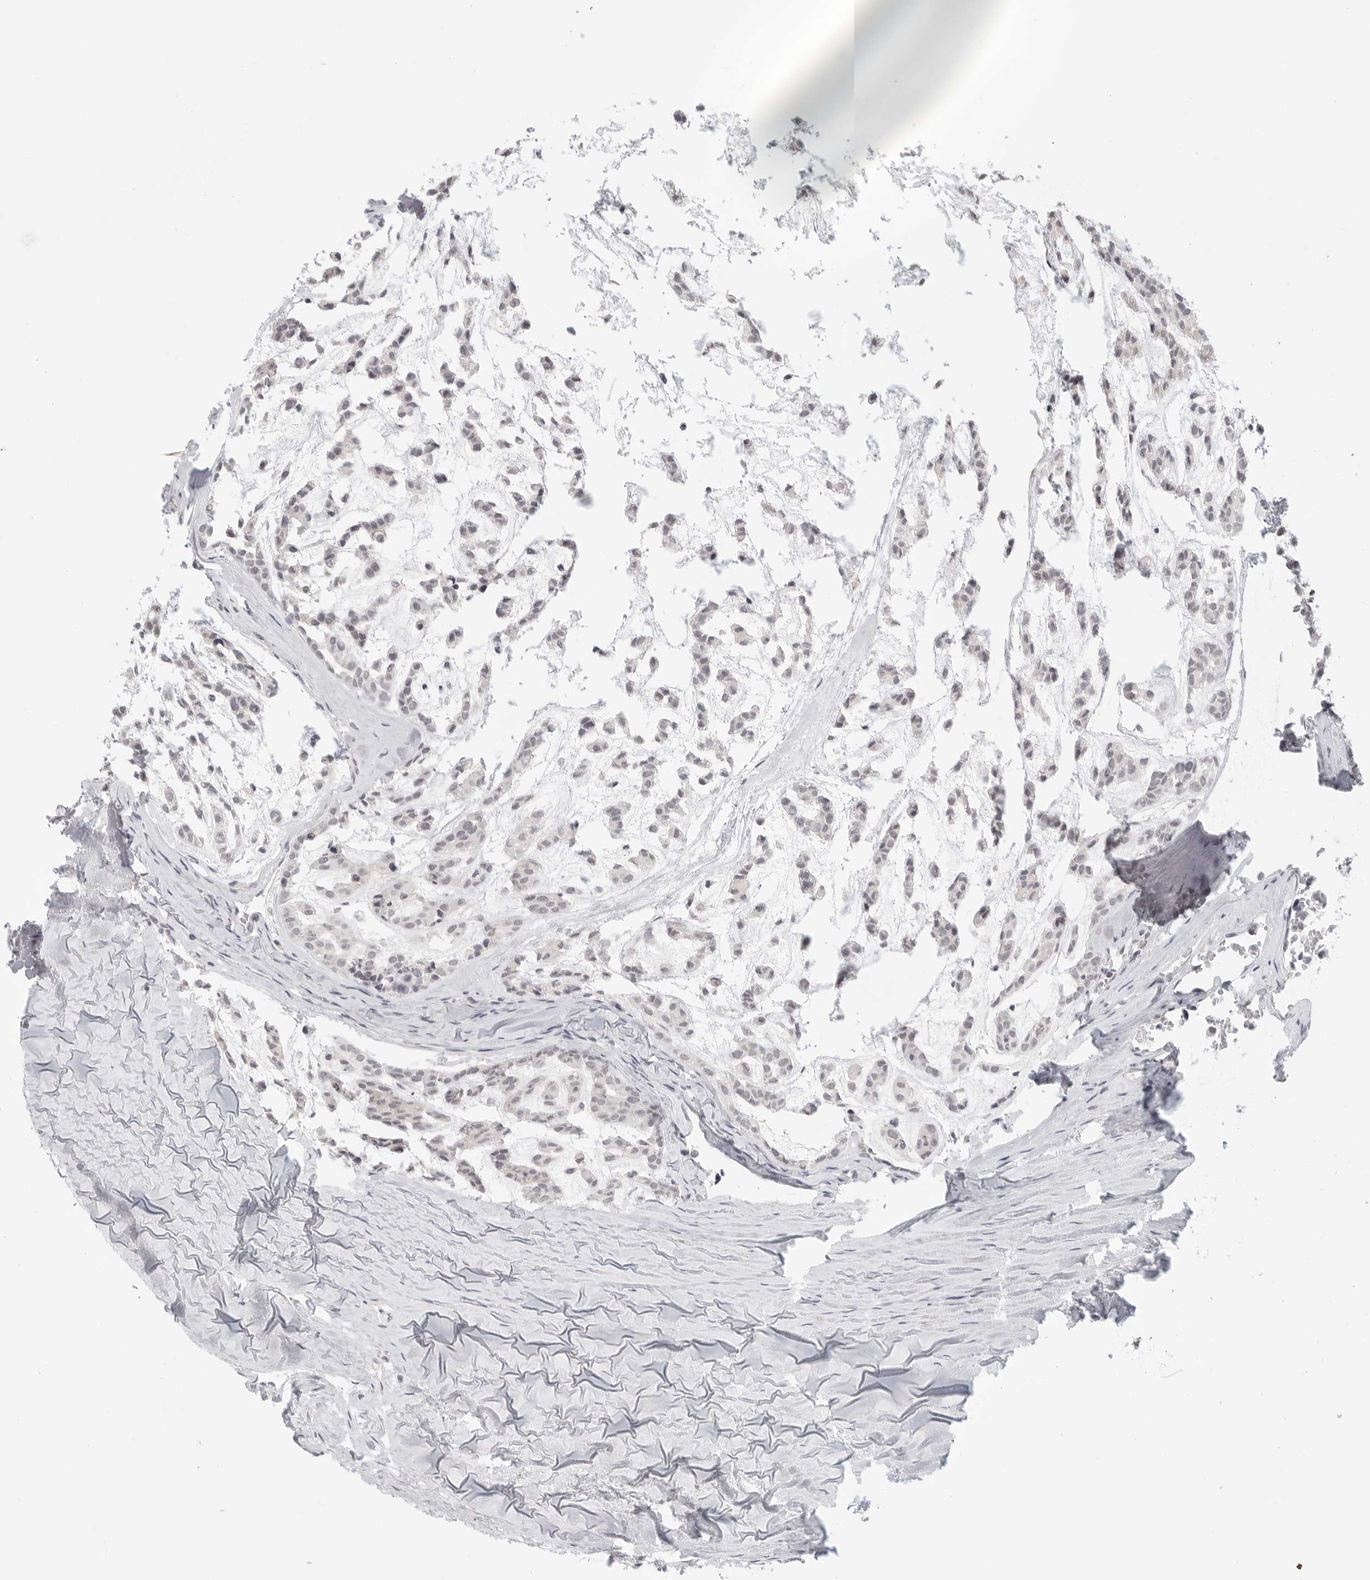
{"staining": {"intensity": "negative", "quantity": "none", "location": "none"}, "tissue": "head and neck cancer", "cell_type": "Tumor cells", "image_type": "cancer", "snomed": [{"axis": "morphology", "description": "Adenocarcinoma, NOS"}, {"axis": "morphology", "description": "Adenoma, NOS"}, {"axis": "topography", "description": "Head-Neck"}], "caption": "A high-resolution histopathology image shows IHC staining of adenocarcinoma (head and neck), which displays no significant staining in tumor cells. Nuclei are stained in blue.", "gene": "KLK11", "patient": {"sex": "female", "age": 55}}